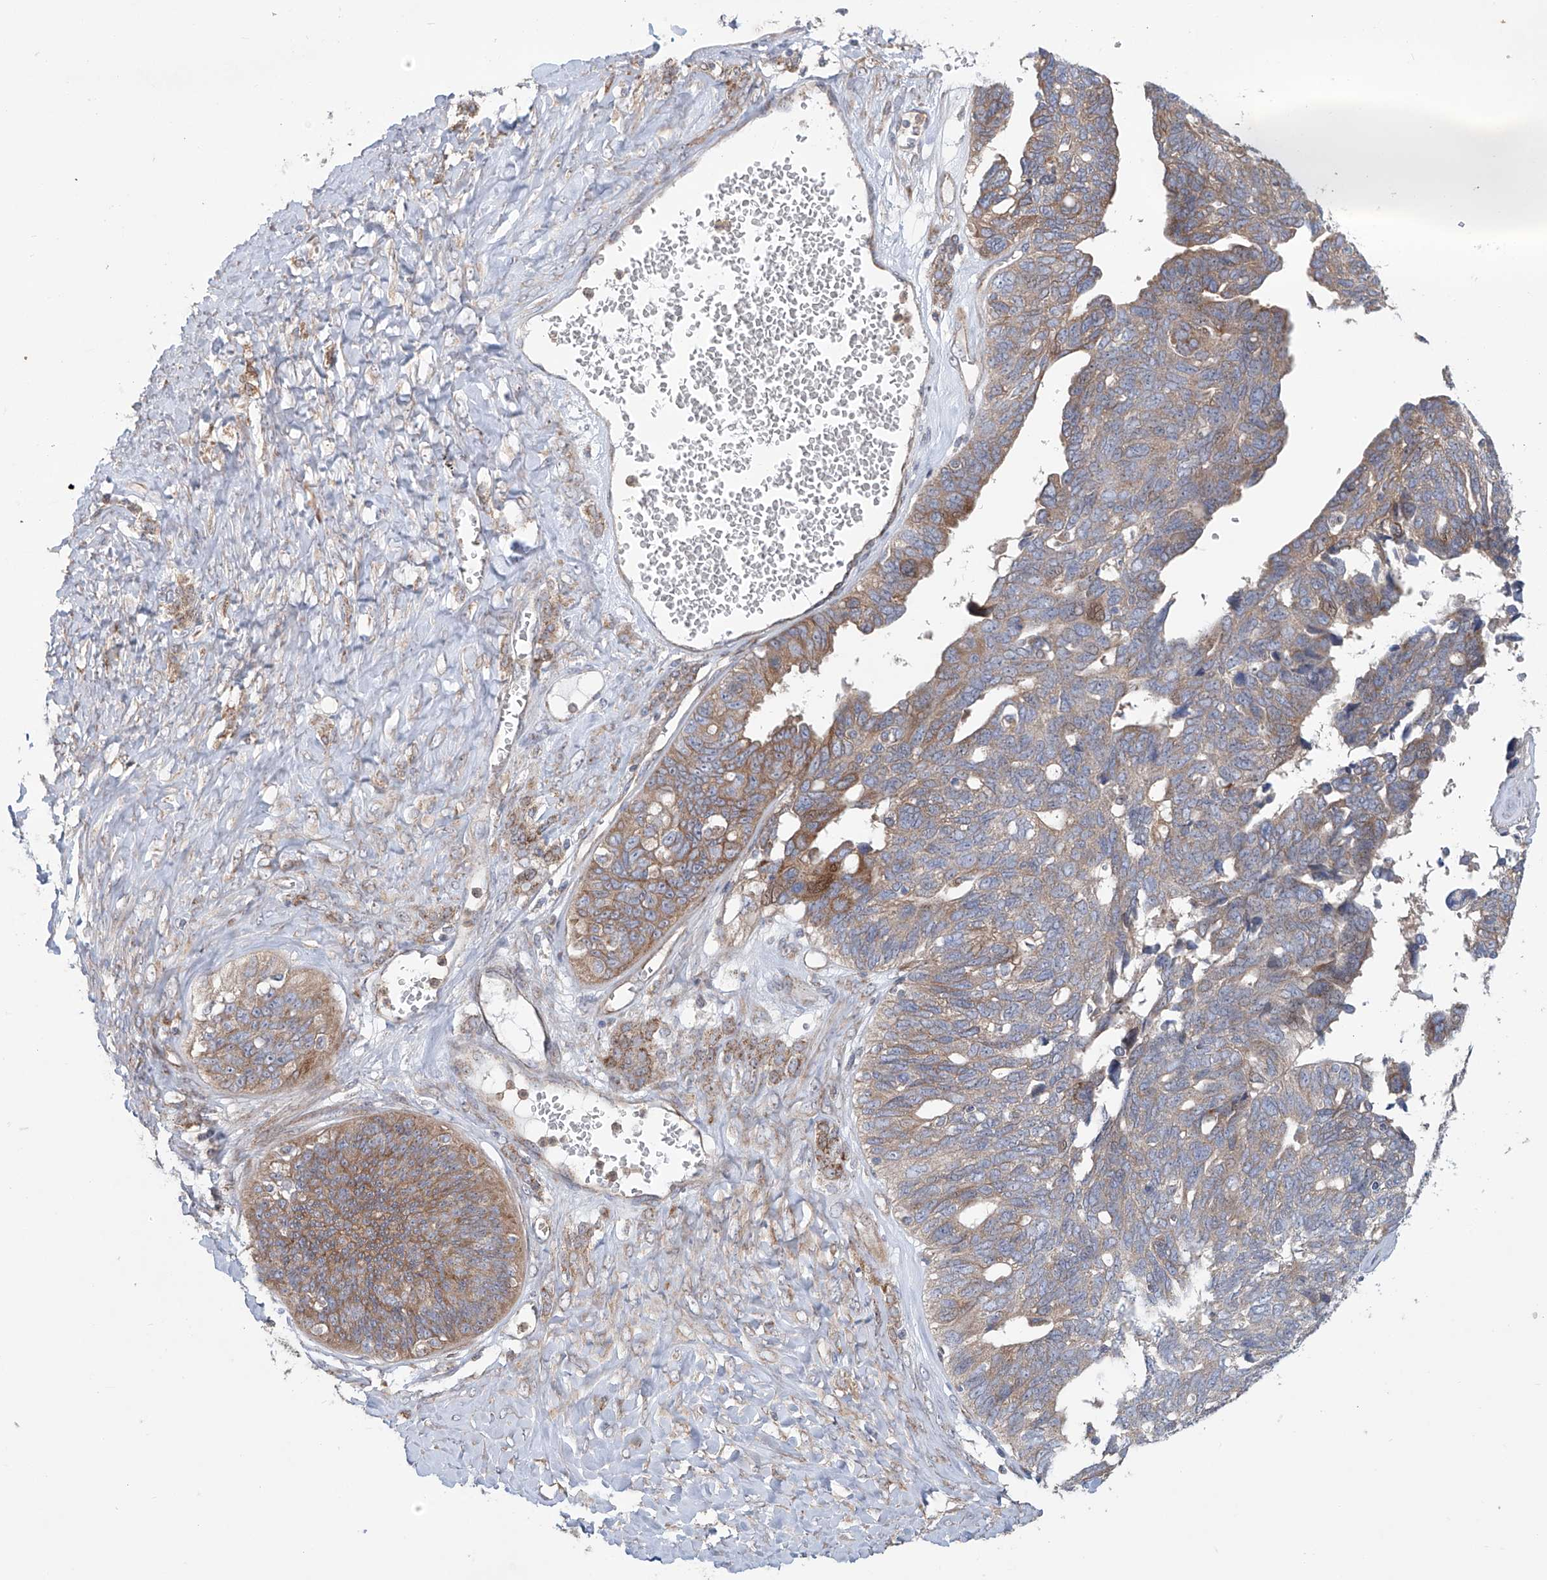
{"staining": {"intensity": "moderate", "quantity": ">75%", "location": "cytoplasmic/membranous"}, "tissue": "ovarian cancer", "cell_type": "Tumor cells", "image_type": "cancer", "snomed": [{"axis": "morphology", "description": "Cystadenocarcinoma, serous, NOS"}, {"axis": "topography", "description": "Ovary"}], "caption": "Serous cystadenocarcinoma (ovarian) stained with a brown dye exhibits moderate cytoplasmic/membranous positive expression in about >75% of tumor cells.", "gene": "KLC4", "patient": {"sex": "female", "age": 79}}